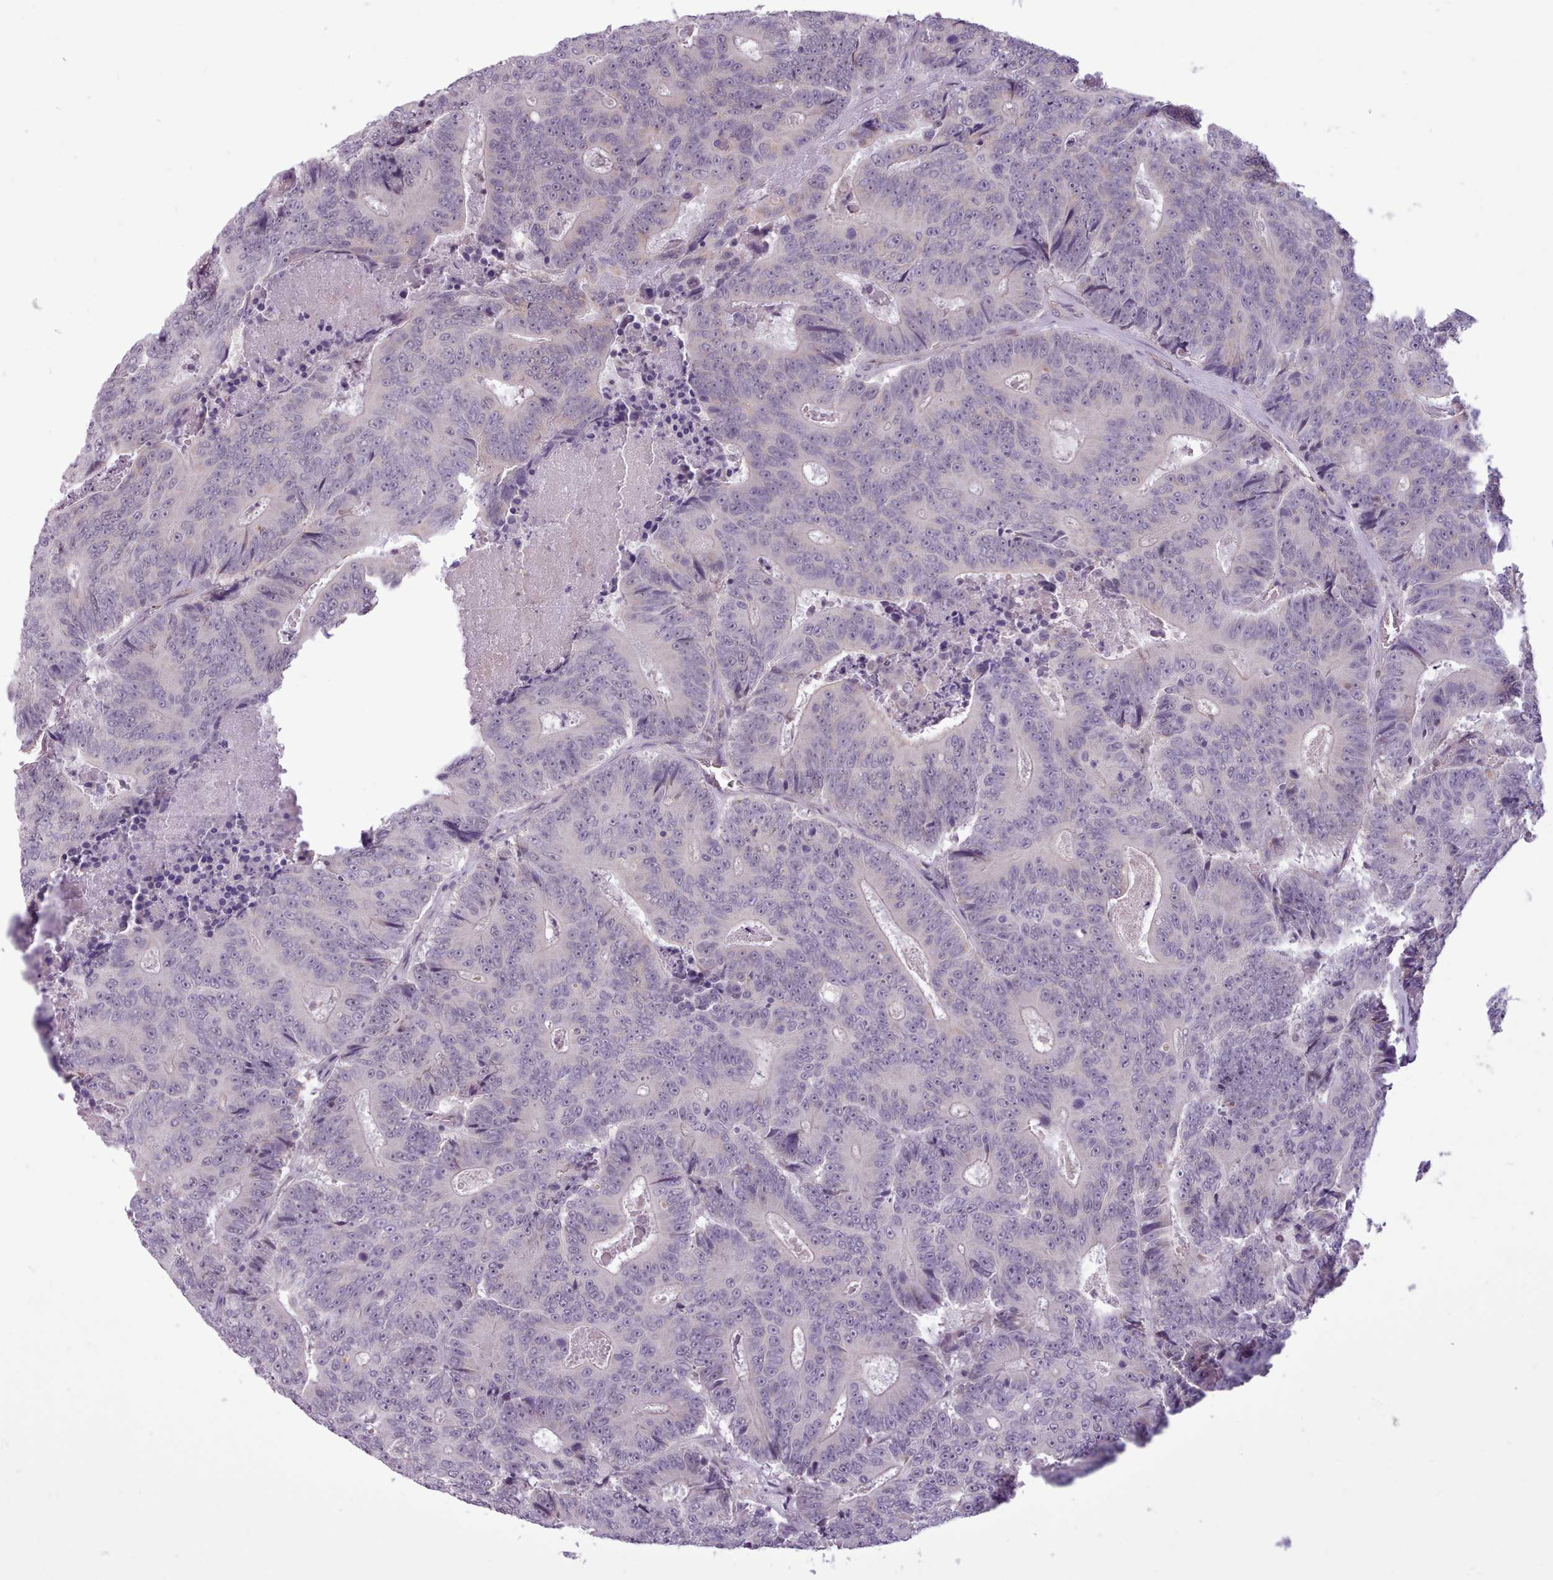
{"staining": {"intensity": "negative", "quantity": "none", "location": "none"}, "tissue": "colorectal cancer", "cell_type": "Tumor cells", "image_type": "cancer", "snomed": [{"axis": "morphology", "description": "Adenocarcinoma, NOS"}, {"axis": "topography", "description": "Colon"}], "caption": "Immunohistochemistry image of neoplastic tissue: colorectal adenocarcinoma stained with DAB demonstrates no significant protein expression in tumor cells. The staining is performed using DAB brown chromogen with nuclei counter-stained in using hematoxylin.", "gene": "SLURP1", "patient": {"sex": "male", "age": 83}}